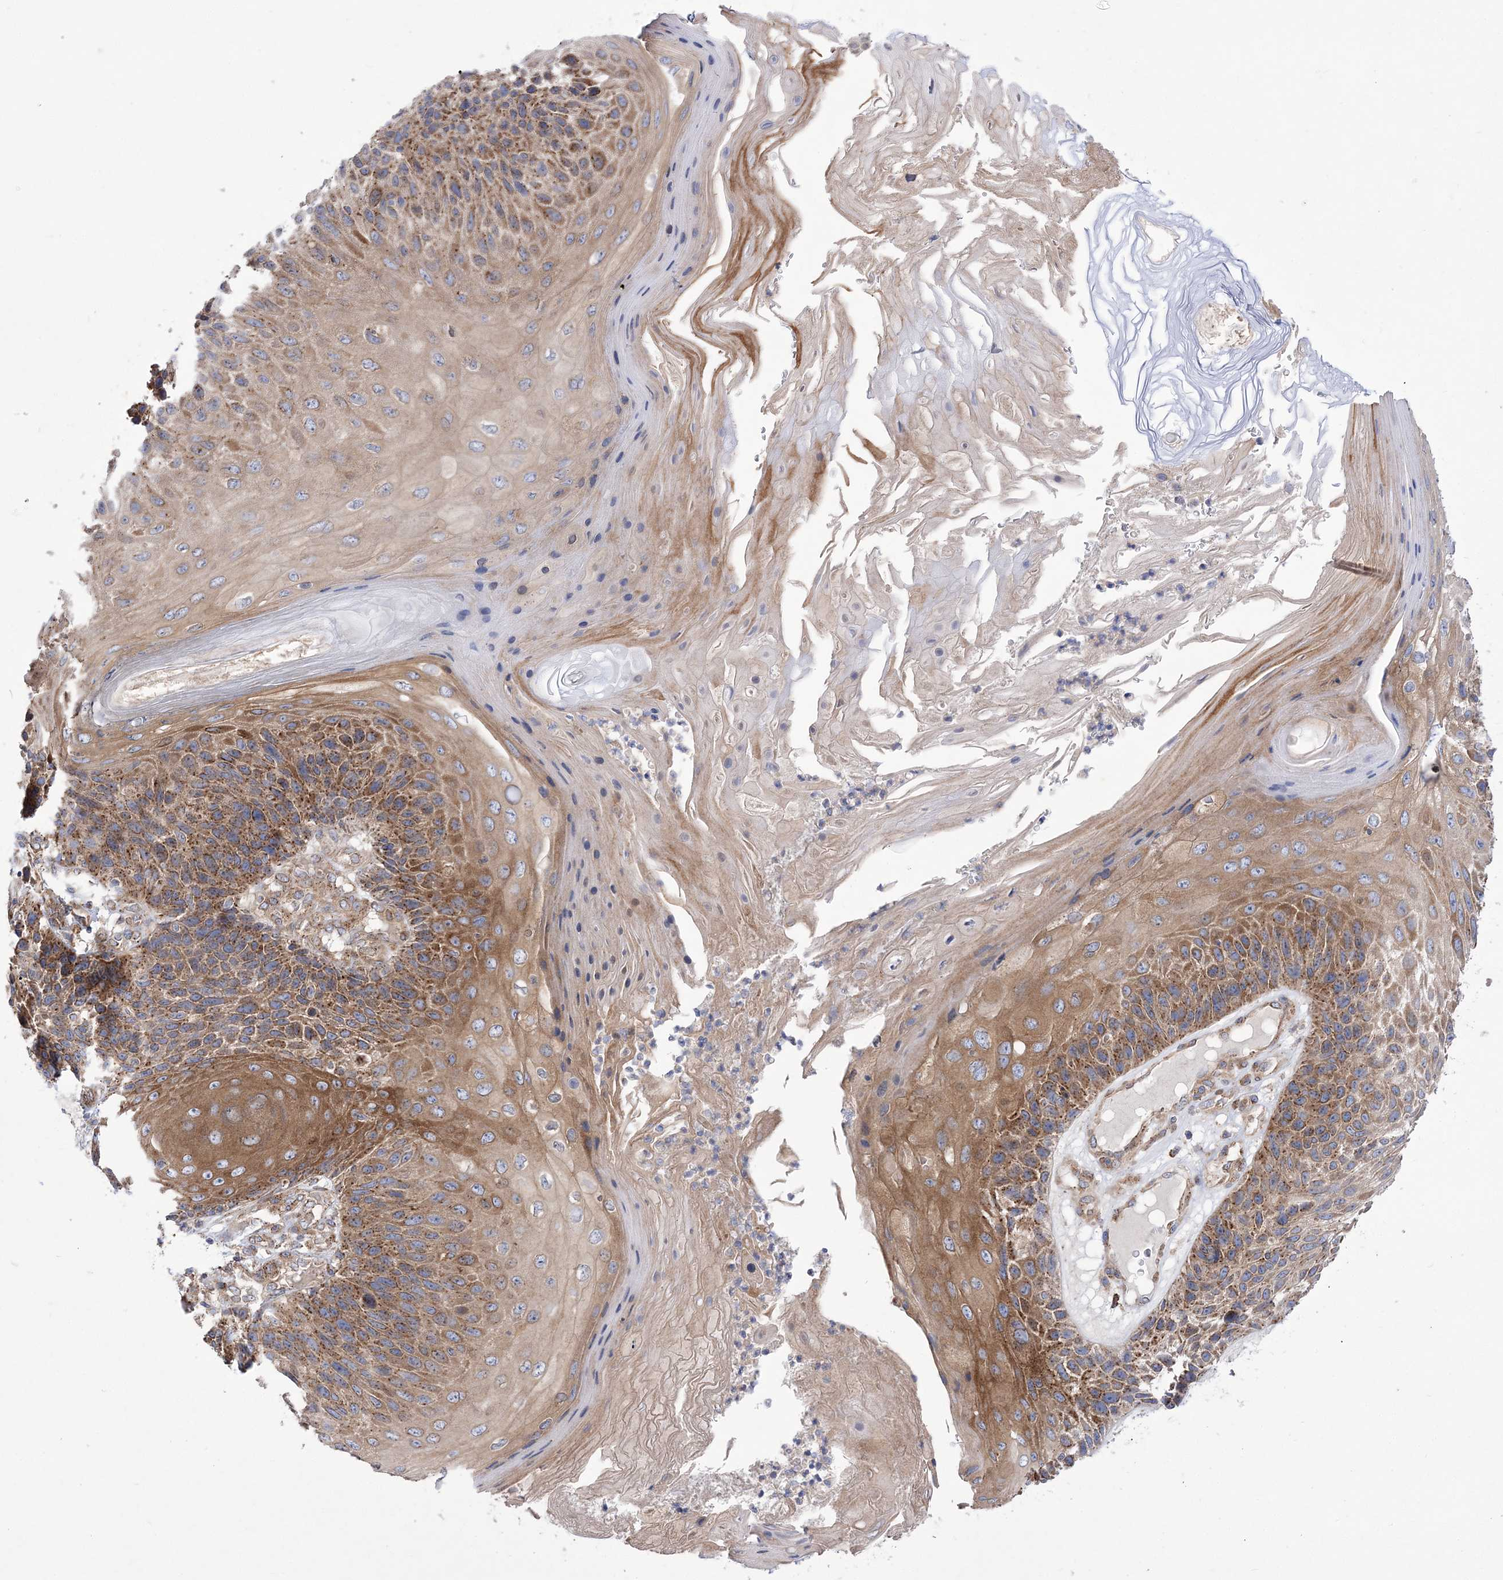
{"staining": {"intensity": "moderate", "quantity": ">75%", "location": "cytoplasmic/membranous"}, "tissue": "skin cancer", "cell_type": "Tumor cells", "image_type": "cancer", "snomed": [{"axis": "morphology", "description": "Squamous cell carcinoma, NOS"}, {"axis": "topography", "description": "Skin"}], "caption": "Immunohistochemistry (IHC) of skin squamous cell carcinoma displays medium levels of moderate cytoplasmic/membranous staining in about >75% of tumor cells.", "gene": "COPB2", "patient": {"sex": "female", "age": 88}}